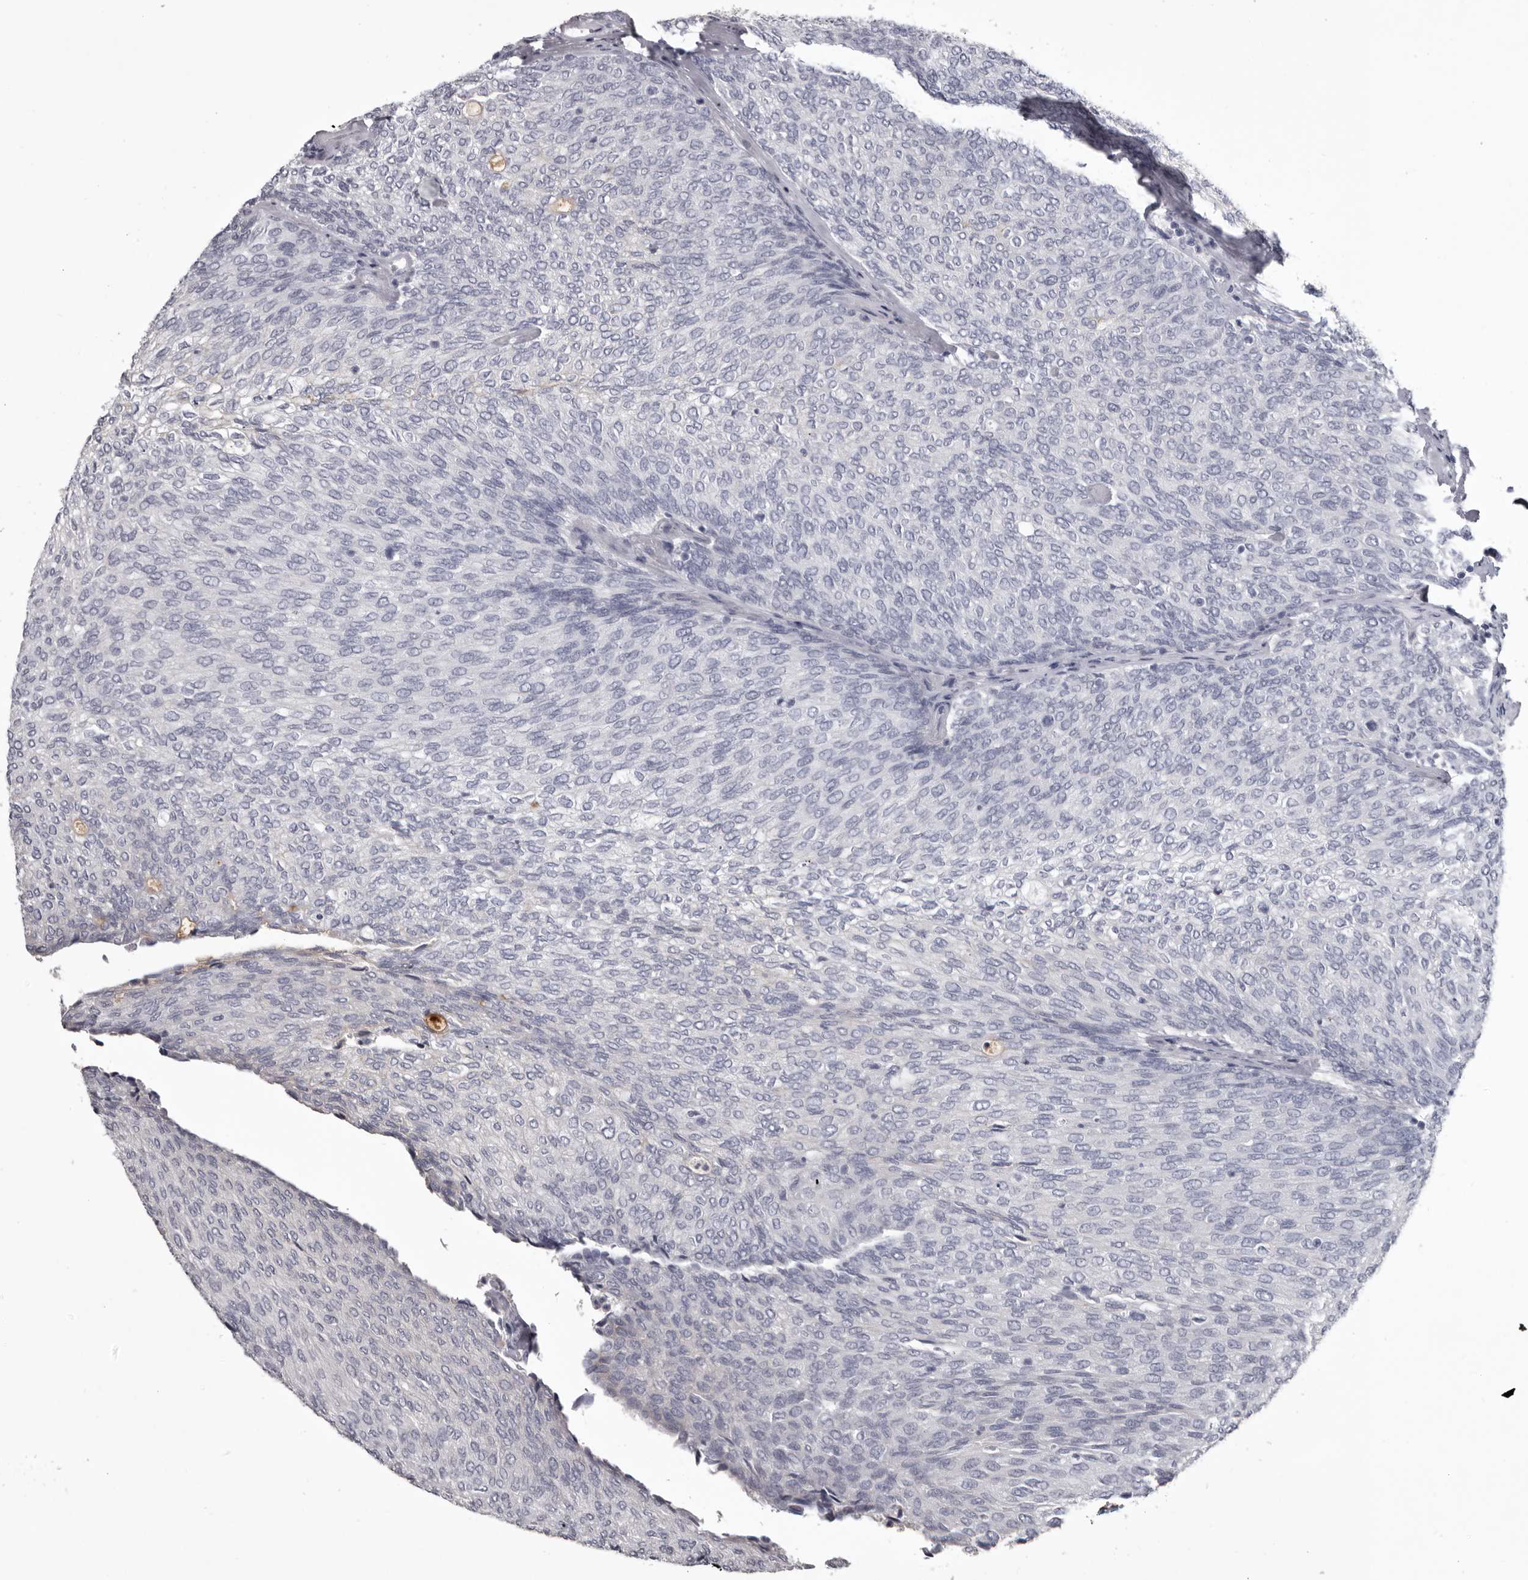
{"staining": {"intensity": "negative", "quantity": "none", "location": "none"}, "tissue": "urothelial cancer", "cell_type": "Tumor cells", "image_type": "cancer", "snomed": [{"axis": "morphology", "description": "Urothelial carcinoma, Low grade"}, {"axis": "topography", "description": "Urinary bladder"}], "caption": "DAB immunohistochemical staining of human urothelial cancer displays no significant positivity in tumor cells.", "gene": "LPAR6", "patient": {"sex": "female", "age": 79}}